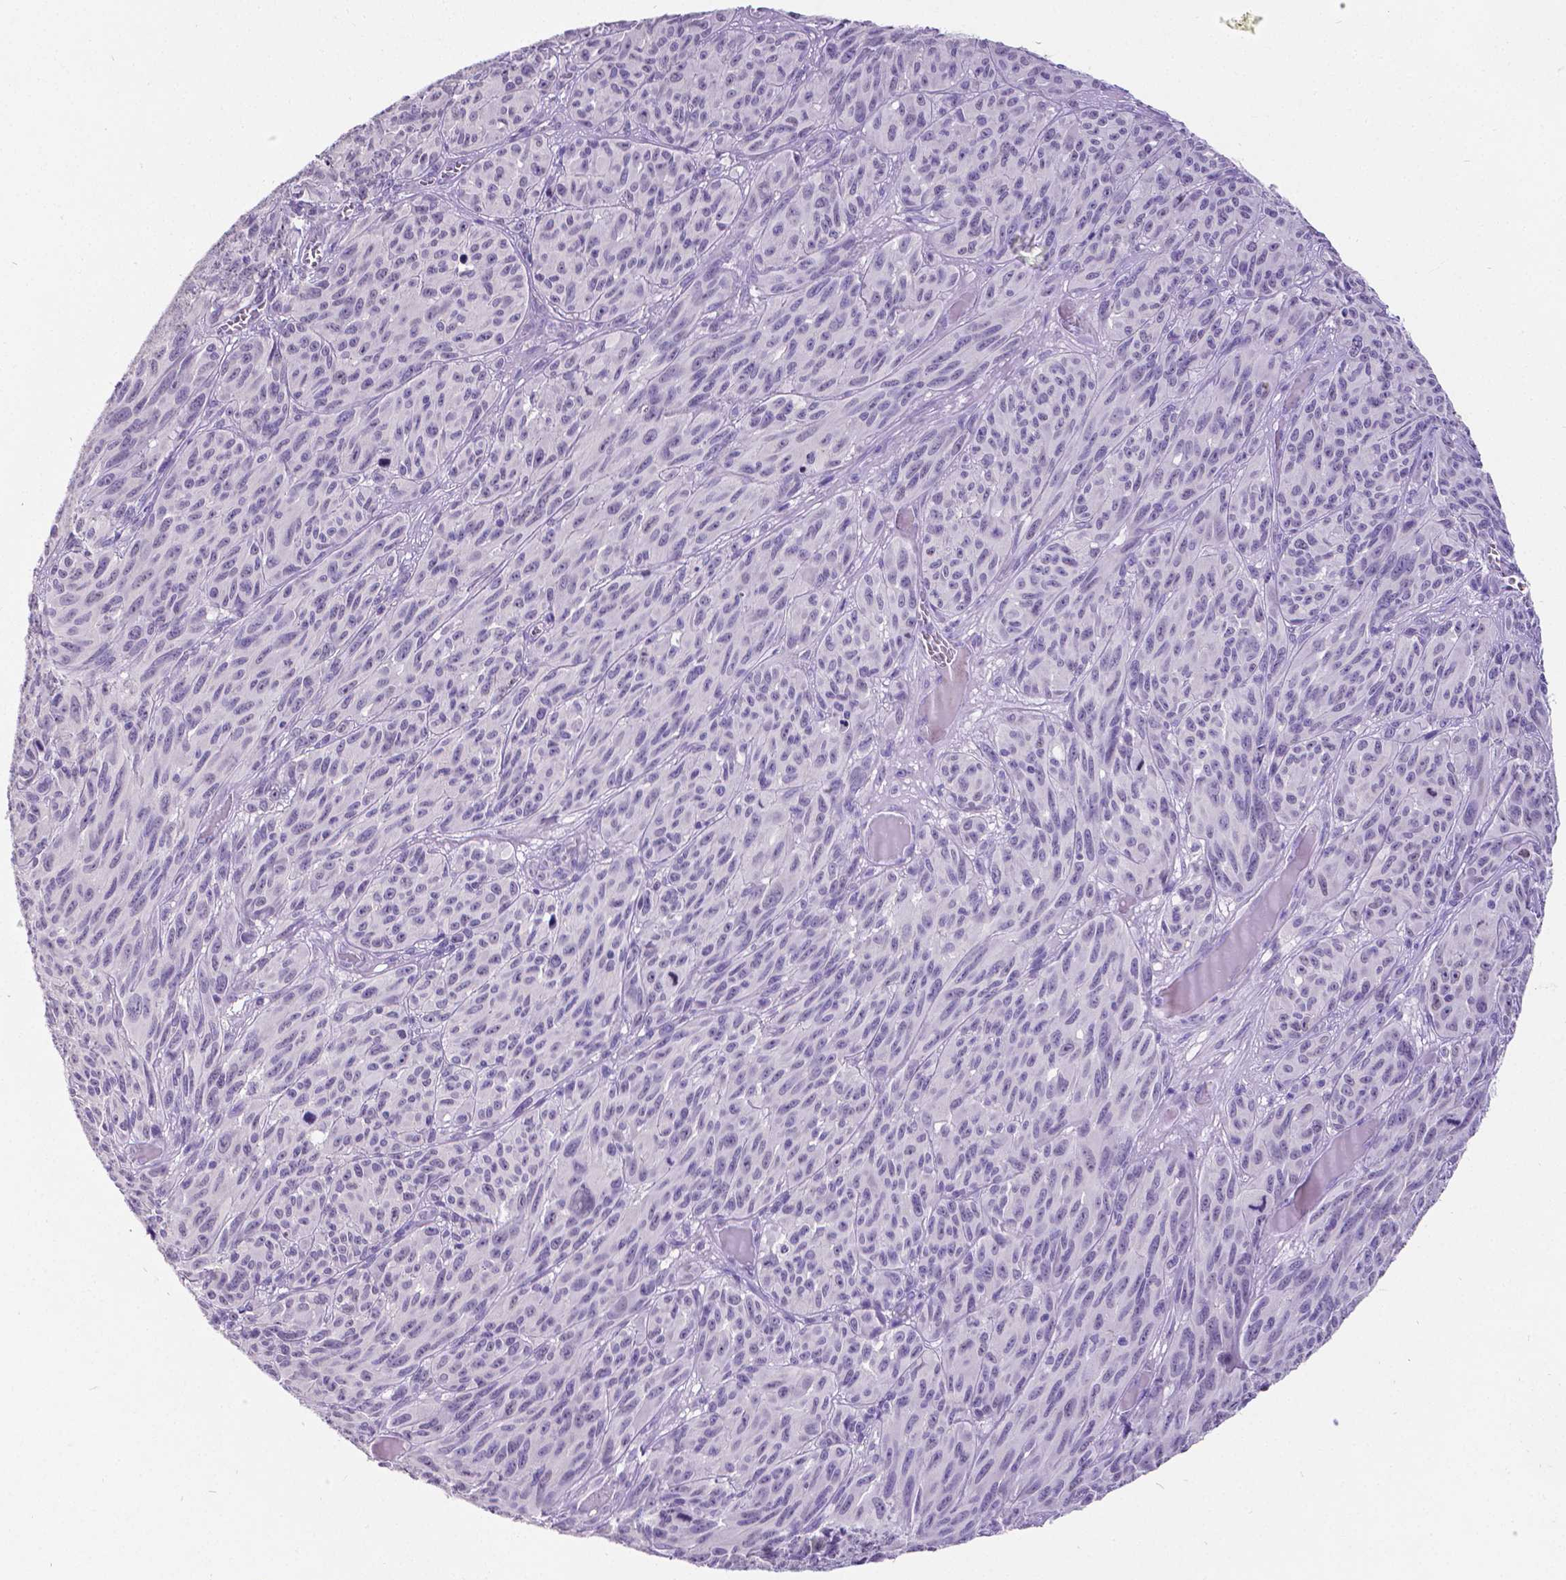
{"staining": {"intensity": "negative", "quantity": "none", "location": "none"}, "tissue": "melanoma", "cell_type": "Tumor cells", "image_type": "cancer", "snomed": [{"axis": "morphology", "description": "Malignant melanoma, NOS"}, {"axis": "topography", "description": "Vulva, labia, clitoris and Bartholin´s gland, NO"}], "caption": "A high-resolution image shows immunohistochemistry staining of malignant melanoma, which displays no significant positivity in tumor cells.", "gene": "SATB2", "patient": {"sex": "female", "age": 75}}